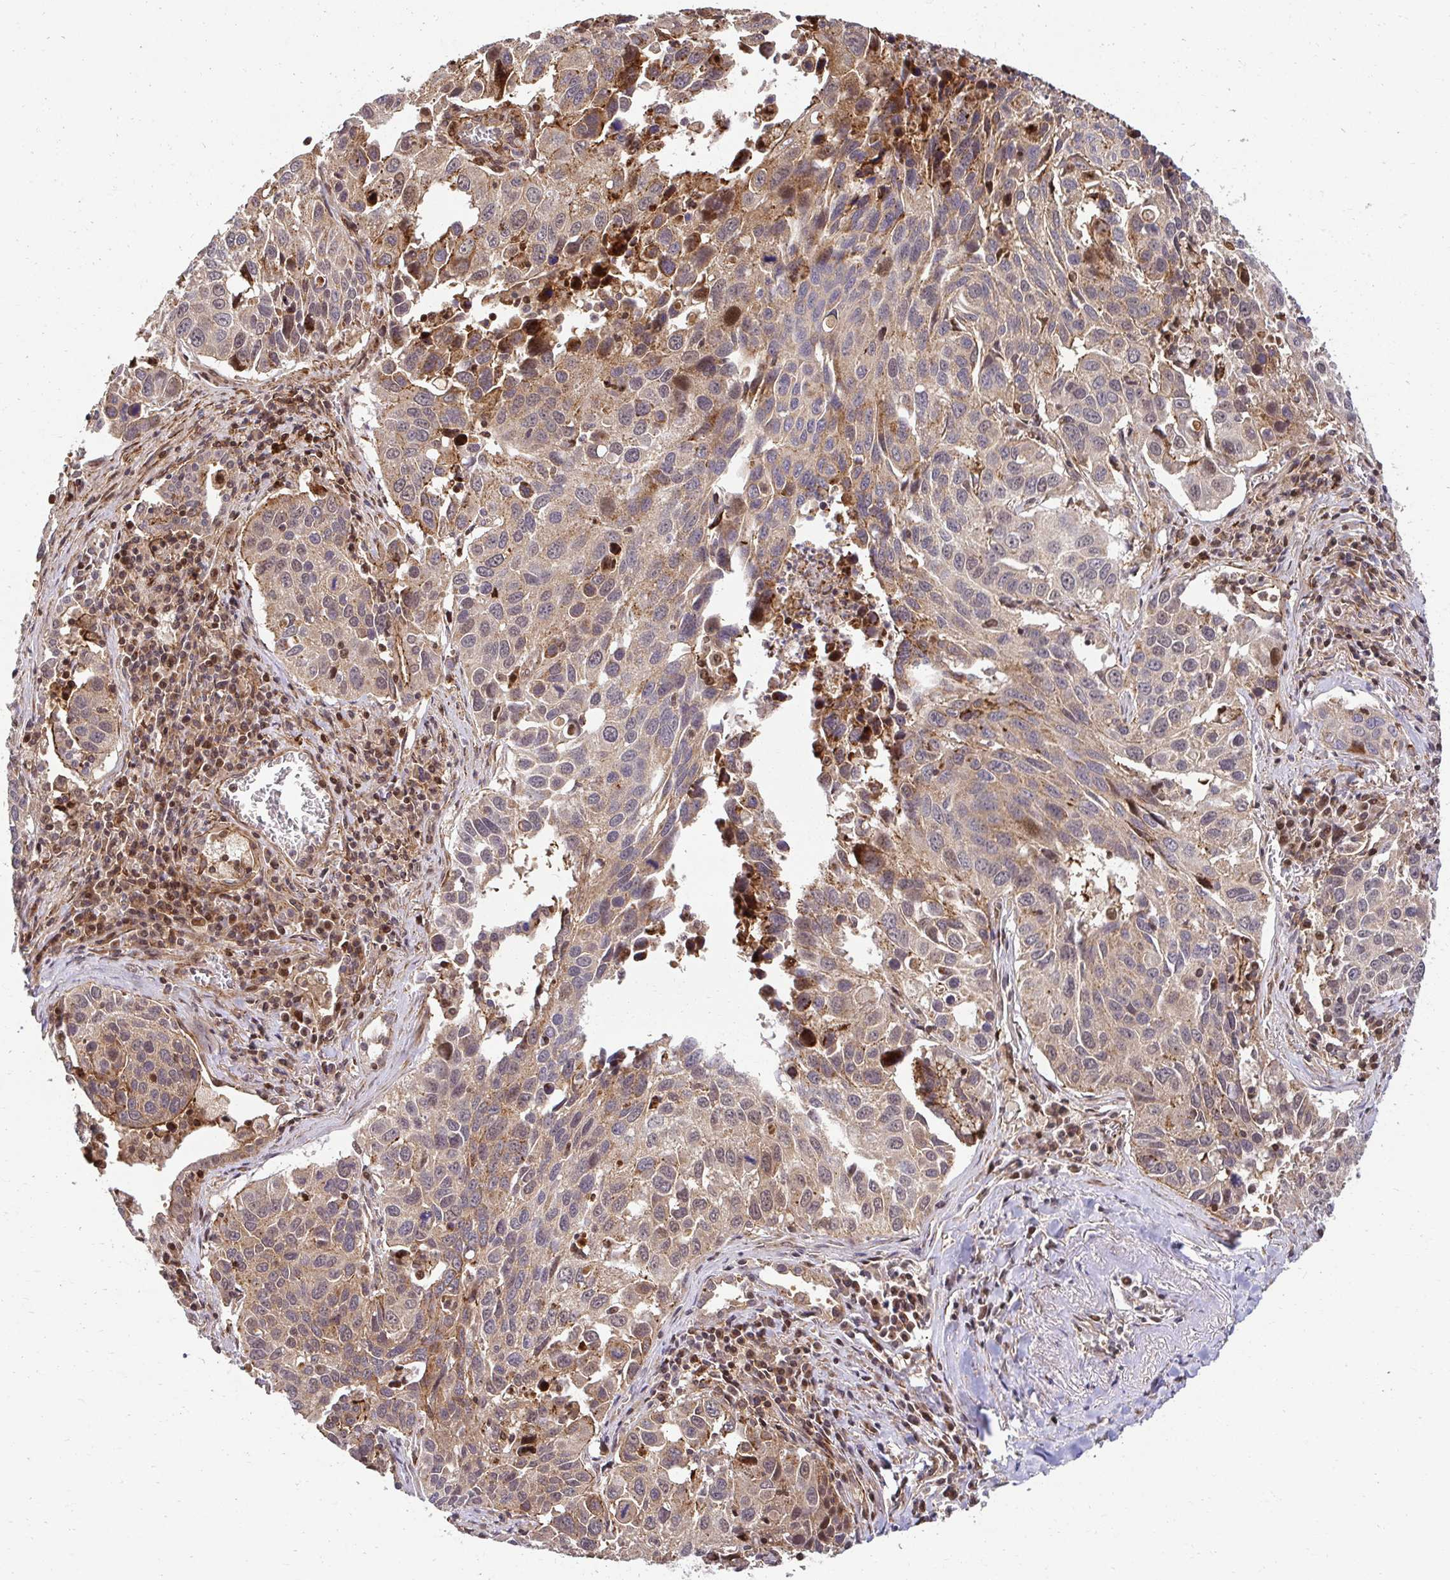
{"staining": {"intensity": "moderate", "quantity": "<25%", "location": "cytoplasmic/membranous,nuclear"}, "tissue": "lung cancer", "cell_type": "Tumor cells", "image_type": "cancer", "snomed": [{"axis": "morphology", "description": "Squamous cell carcinoma, NOS"}, {"axis": "topography", "description": "Lung"}], "caption": "Brown immunohistochemical staining in squamous cell carcinoma (lung) shows moderate cytoplasmic/membranous and nuclear positivity in about <25% of tumor cells.", "gene": "PSMA4", "patient": {"sex": "female", "age": 61}}